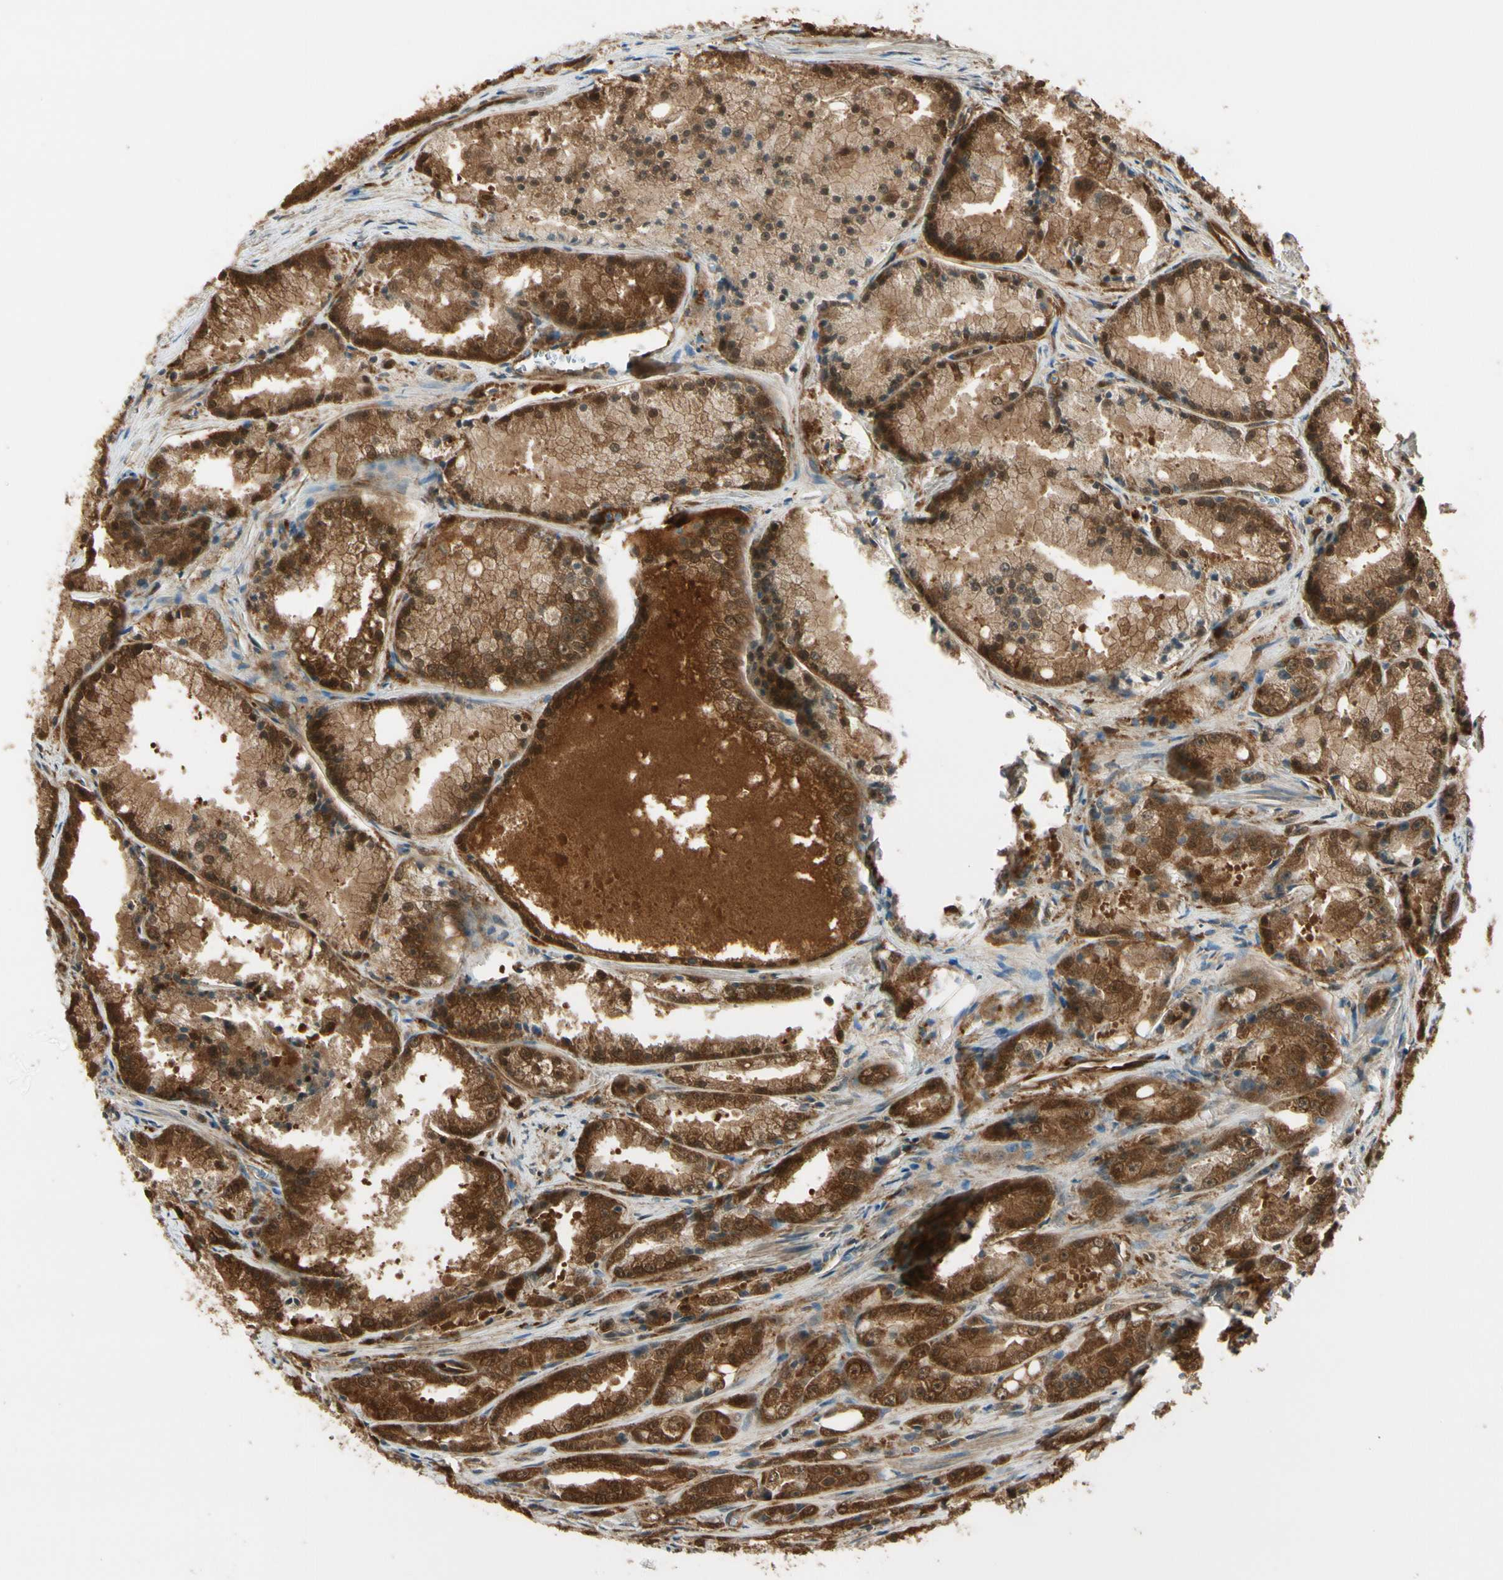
{"staining": {"intensity": "strong", "quantity": ">75%", "location": "cytoplasmic/membranous,nuclear"}, "tissue": "prostate cancer", "cell_type": "Tumor cells", "image_type": "cancer", "snomed": [{"axis": "morphology", "description": "Adenocarcinoma, Low grade"}, {"axis": "topography", "description": "Prostate"}], "caption": "This histopathology image displays immunohistochemistry staining of human low-grade adenocarcinoma (prostate), with high strong cytoplasmic/membranous and nuclear expression in approximately >75% of tumor cells.", "gene": "SERPINB6", "patient": {"sex": "male", "age": 64}}